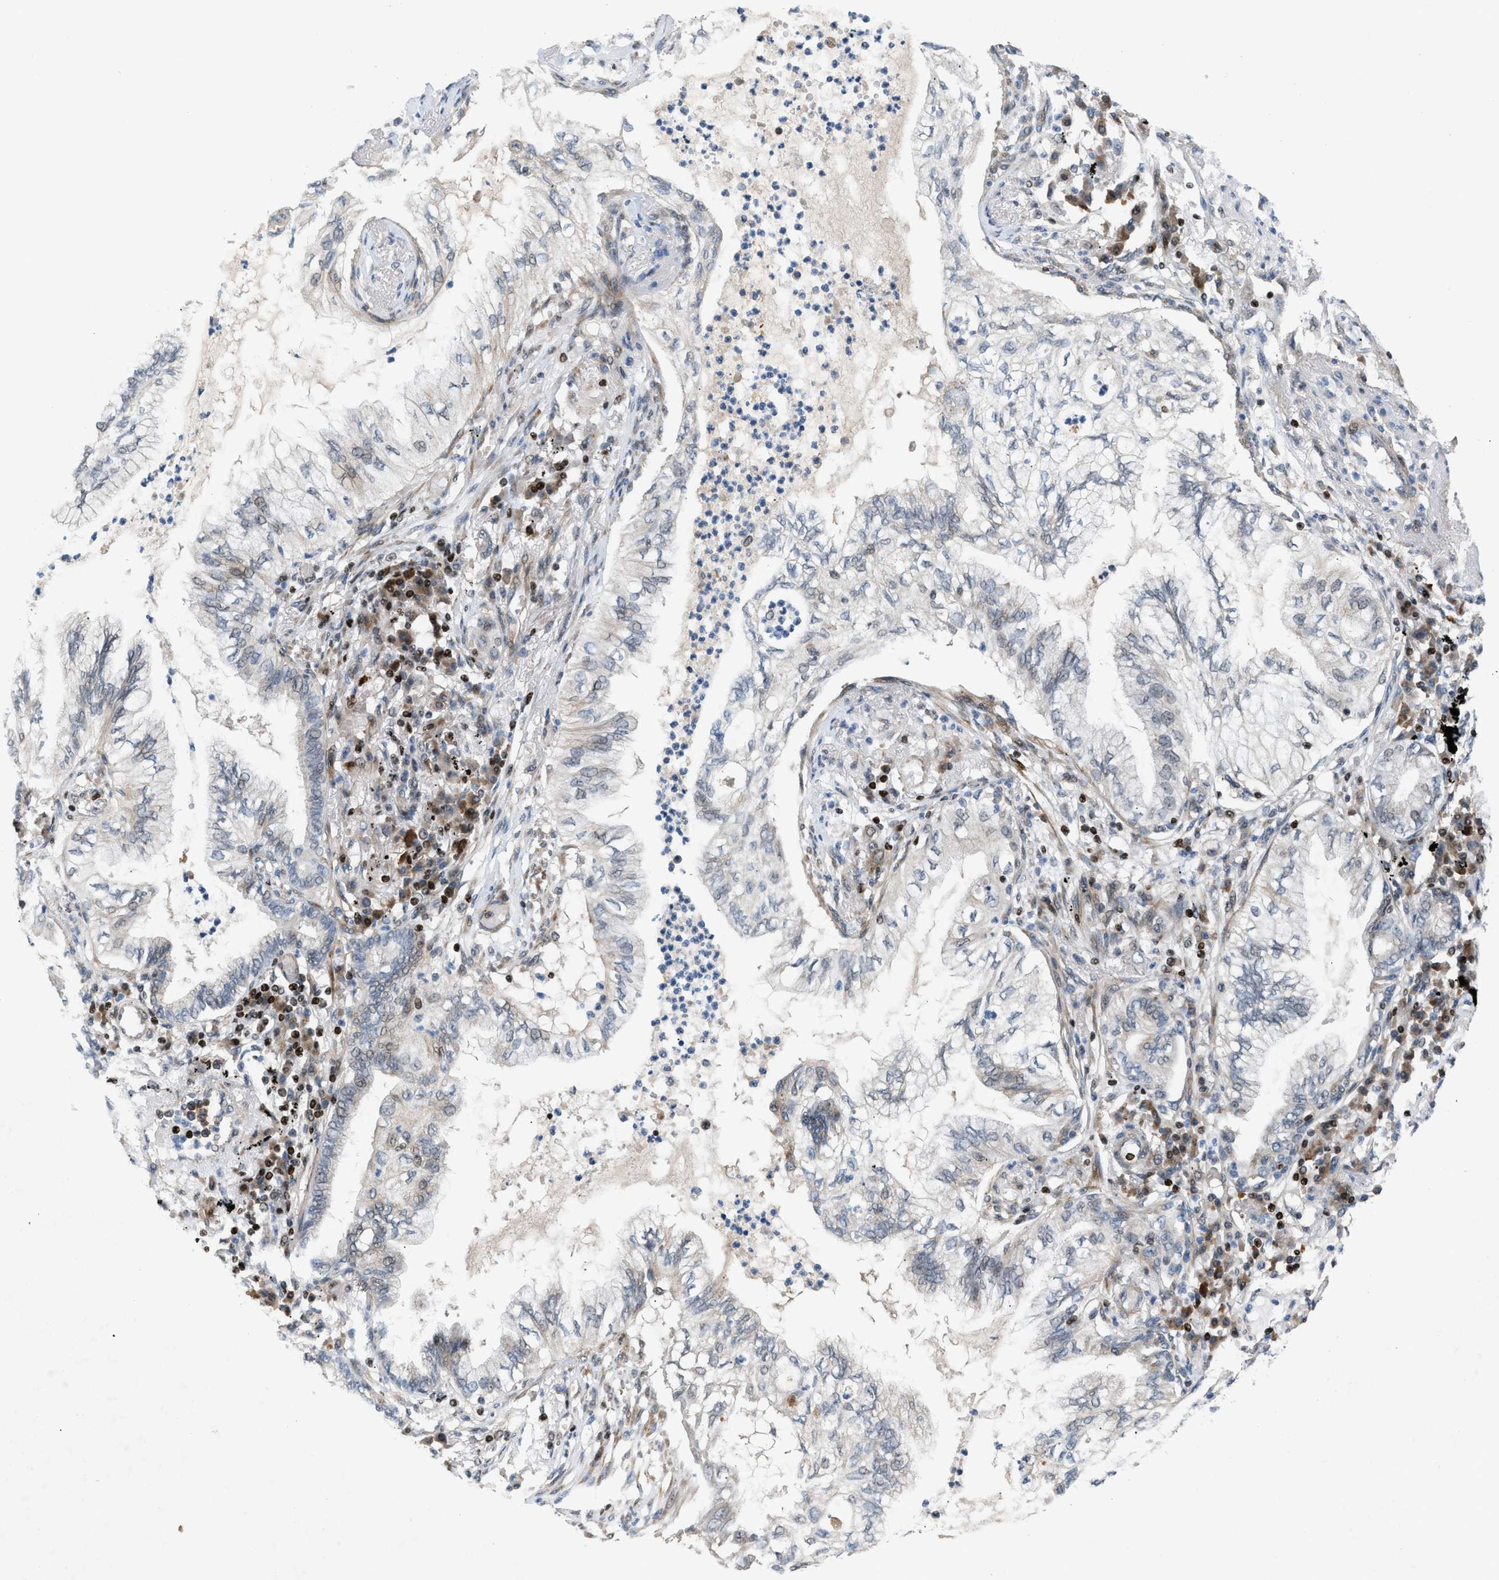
{"staining": {"intensity": "weak", "quantity": "<25%", "location": "cytoplasmic/membranous"}, "tissue": "lung cancer", "cell_type": "Tumor cells", "image_type": "cancer", "snomed": [{"axis": "morphology", "description": "Normal tissue, NOS"}, {"axis": "morphology", "description": "Adenocarcinoma, NOS"}, {"axis": "topography", "description": "Bronchus"}, {"axis": "topography", "description": "Lung"}], "caption": "High magnification brightfield microscopy of lung cancer (adenocarcinoma) stained with DAB (3,3'-diaminobenzidine) (brown) and counterstained with hematoxylin (blue): tumor cells show no significant staining.", "gene": "ZNF276", "patient": {"sex": "female", "age": 70}}